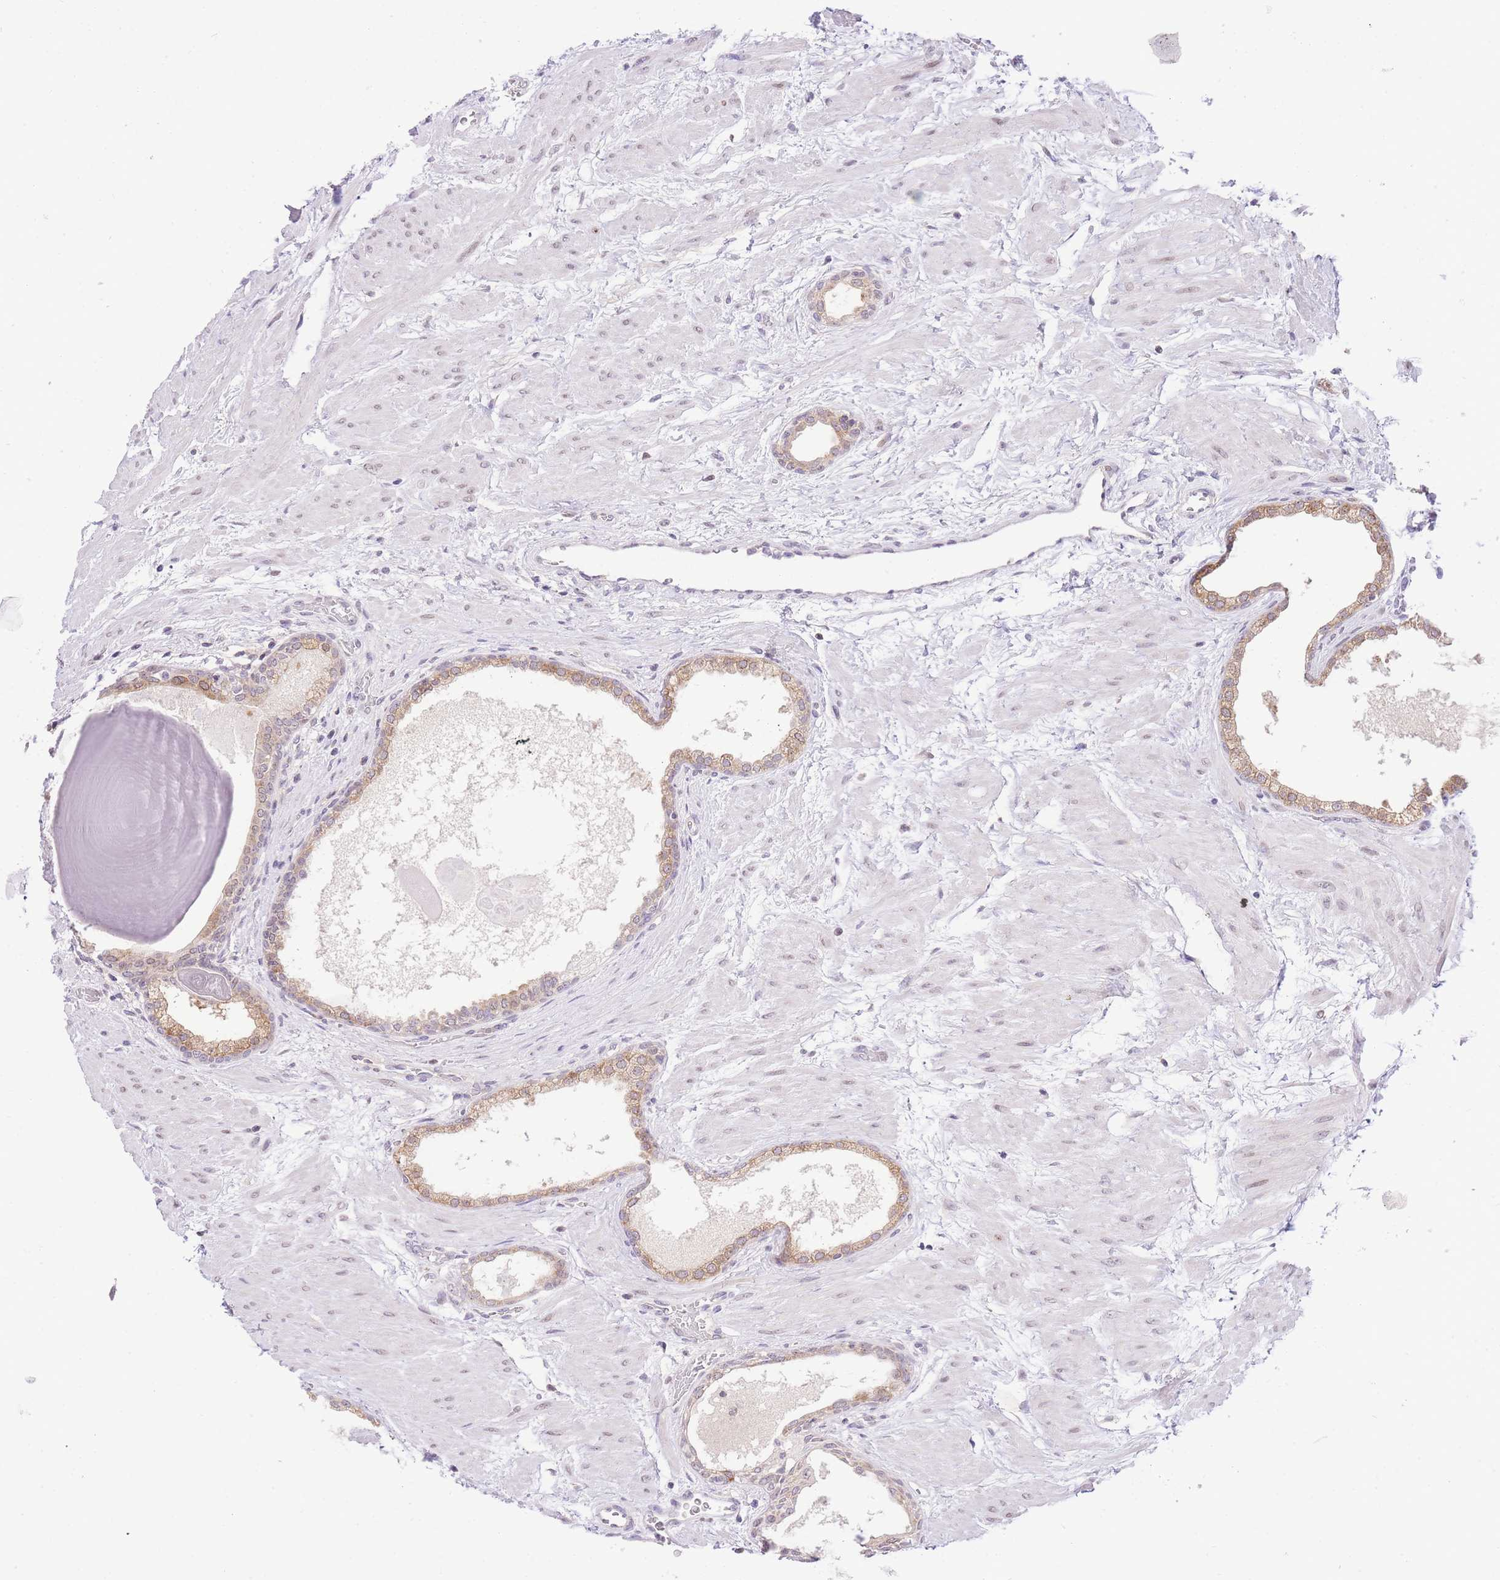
{"staining": {"intensity": "moderate", "quantity": ">75%", "location": "cytoplasmic/membranous"}, "tissue": "prostate", "cell_type": "Glandular cells", "image_type": "normal", "snomed": [{"axis": "morphology", "description": "Normal tissue, NOS"}, {"axis": "topography", "description": "Prostate"}], "caption": "About >75% of glandular cells in unremarkable human prostate exhibit moderate cytoplasmic/membranous protein staining as visualized by brown immunohistochemical staining.", "gene": "STK39", "patient": {"sex": "male", "age": 48}}